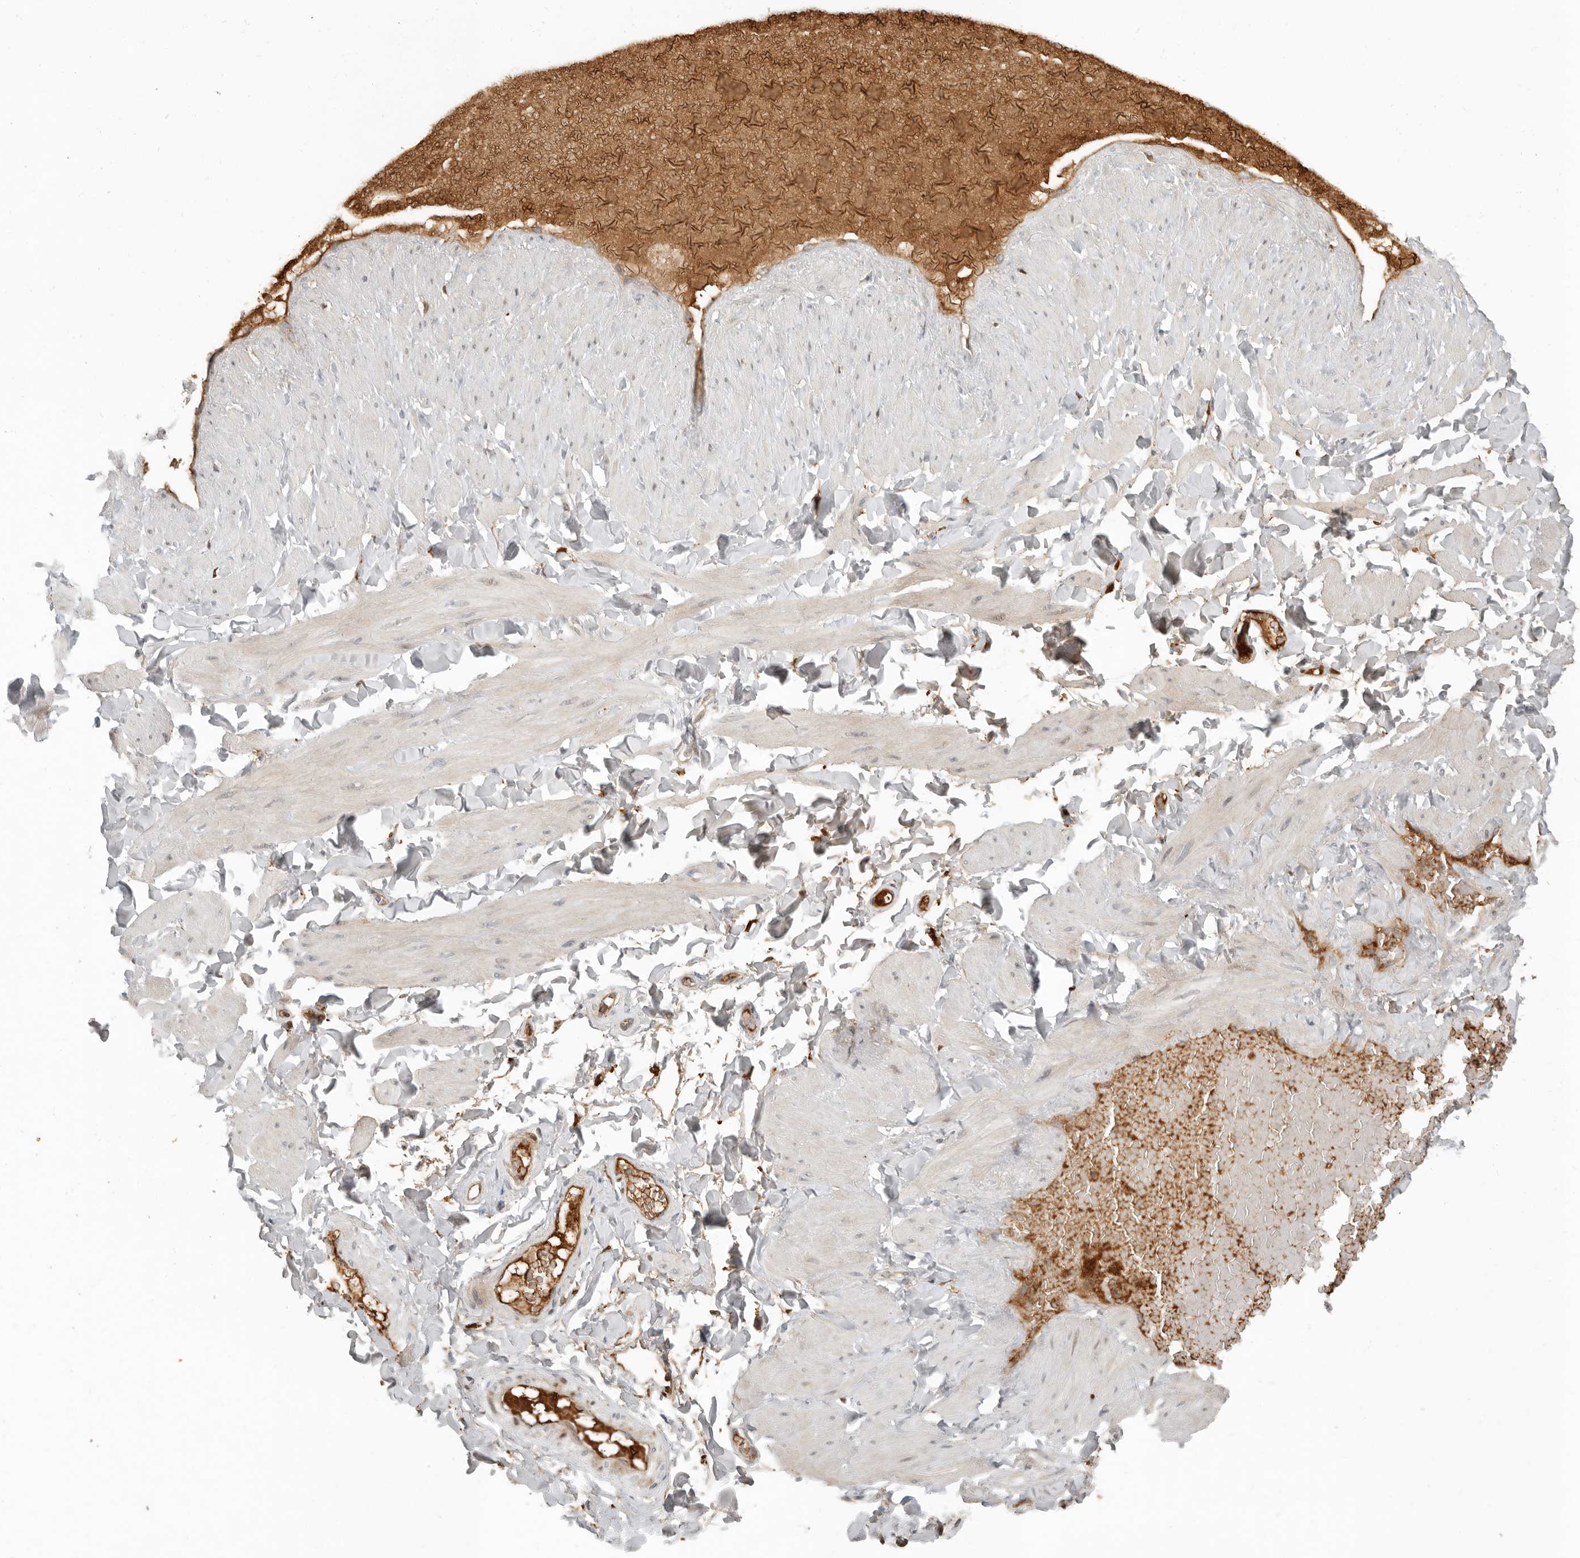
{"staining": {"intensity": "moderate", "quantity": ">75%", "location": "cytoplasmic/membranous"}, "tissue": "adipose tissue", "cell_type": "Adipocytes", "image_type": "normal", "snomed": [{"axis": "morphology", "description": "Normal tissue, NOS"}, {"axis": "topography", "description": "Adipose tissue"}, {"axis": "topography", "description": "Vascular tissue"}, {"axis": "topography", "description": "Peripheral nerve tissue"}], "caption": "Protein staining of benign adipose tissue exhibits moderate cytoplasmic/membranous staining in about >75% of adipocytes. (Stains: DAB (3,3'-diaminobenzidine) in brown, nuclei in blue, Microscopy: brightfield microscopy at high magnification).", "gene": "KLHL38", "patient": {"sex": "male", "age": 25}}